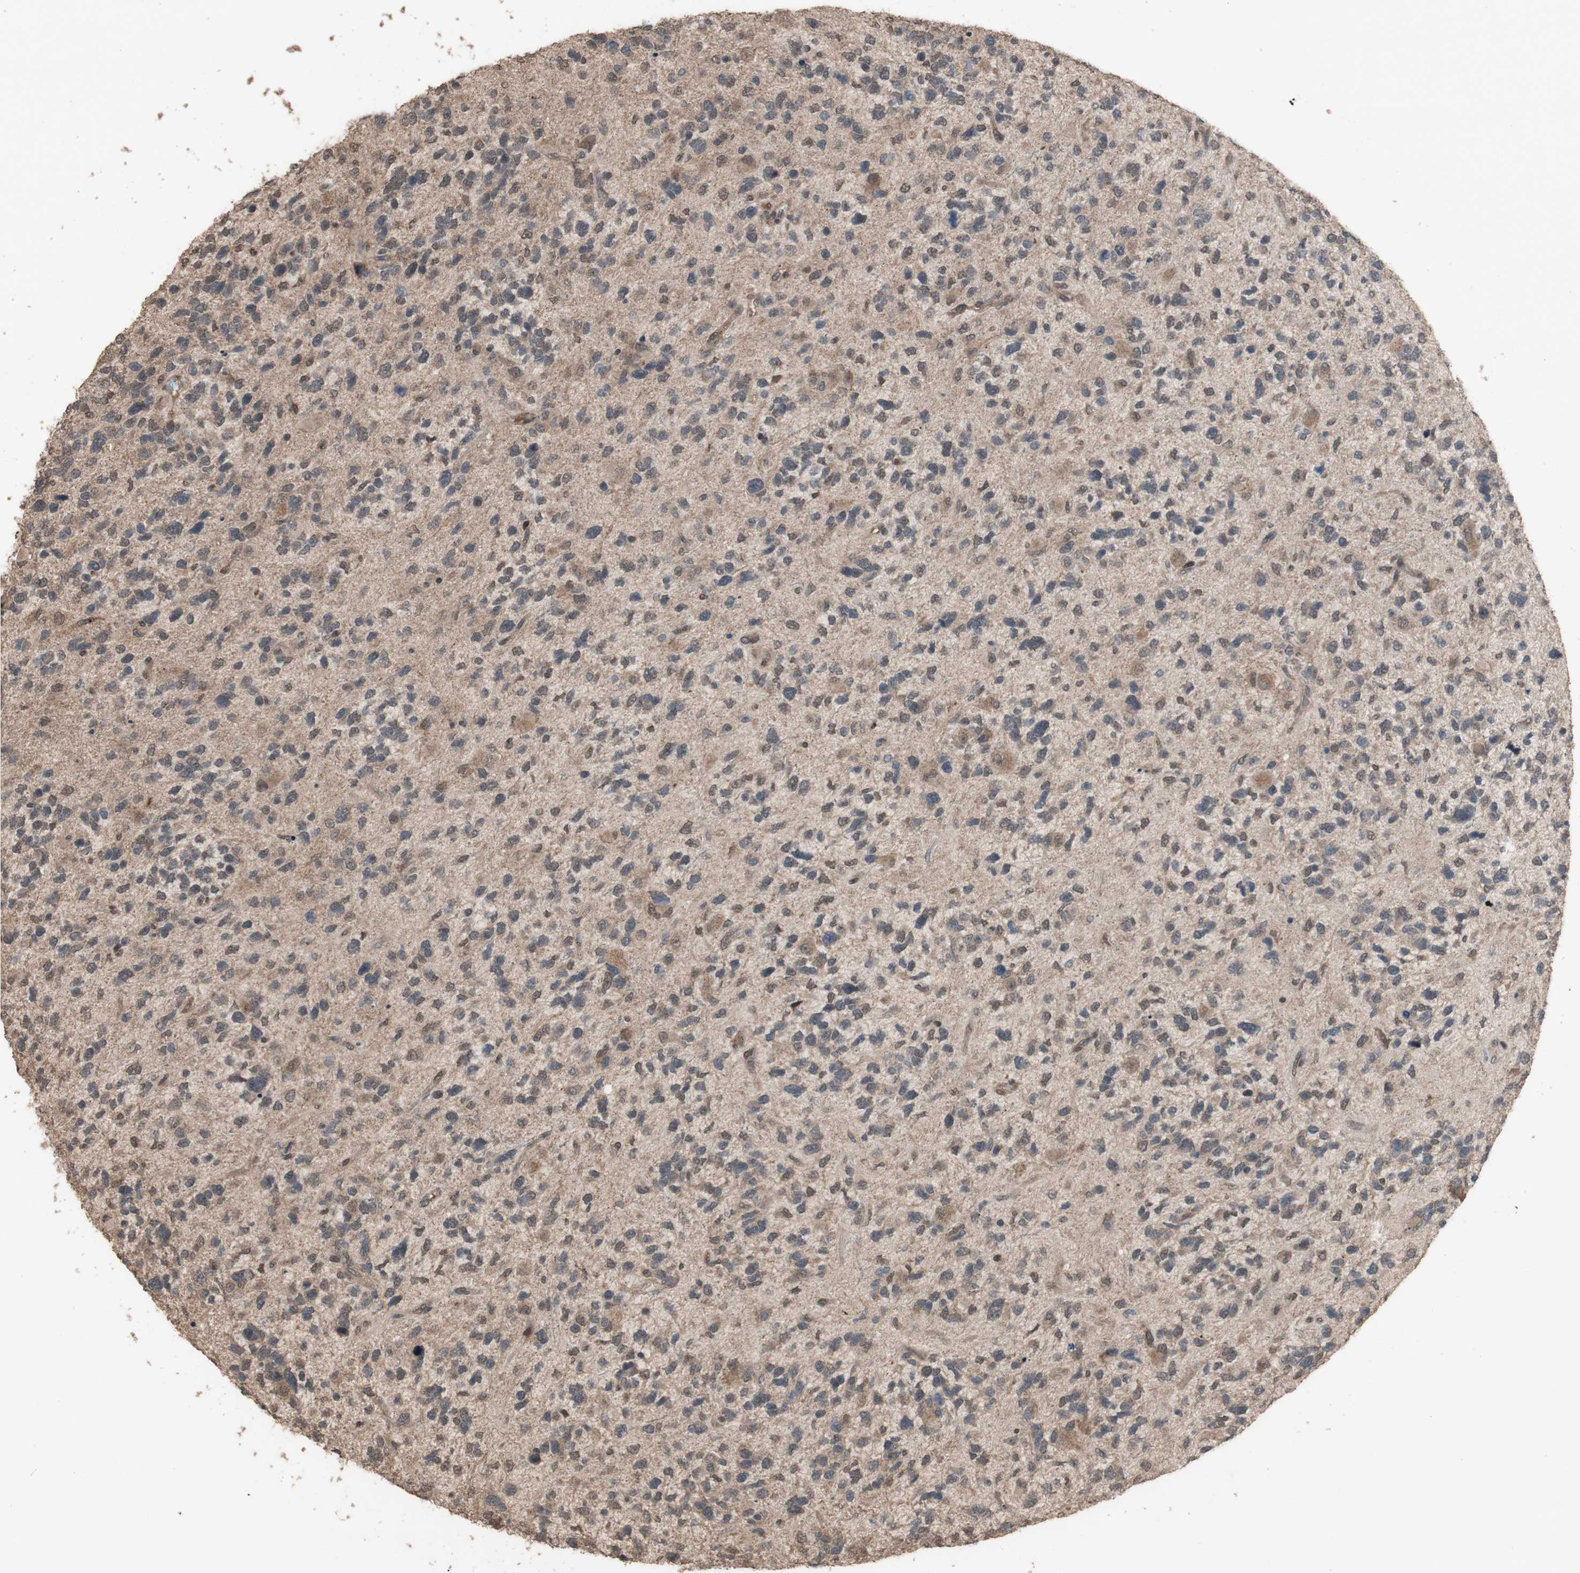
{"staining": {"intensity": "weak", "quantity": "<25%", "location": "cytoplasmic/membranous"}, "tissue": "glioma", "cell_type": "Tumor cells", "image_type": "cancer", "snomed": [{"axis": "morphology", "description": "Glioma, malignant, High grade"}, {"axis": "topography", "description": "Brain"}], "caption": "Micrograph shows no significant protein staining in tumor cells of high-grade glioma (malignant). (DAB (3,3'-diaminobenzidine) immunohistochemistry visualized using brightfield microscopy, high magnification).", "gene": "KANSL1", "patient": {"sex": "female", "age": 58}}